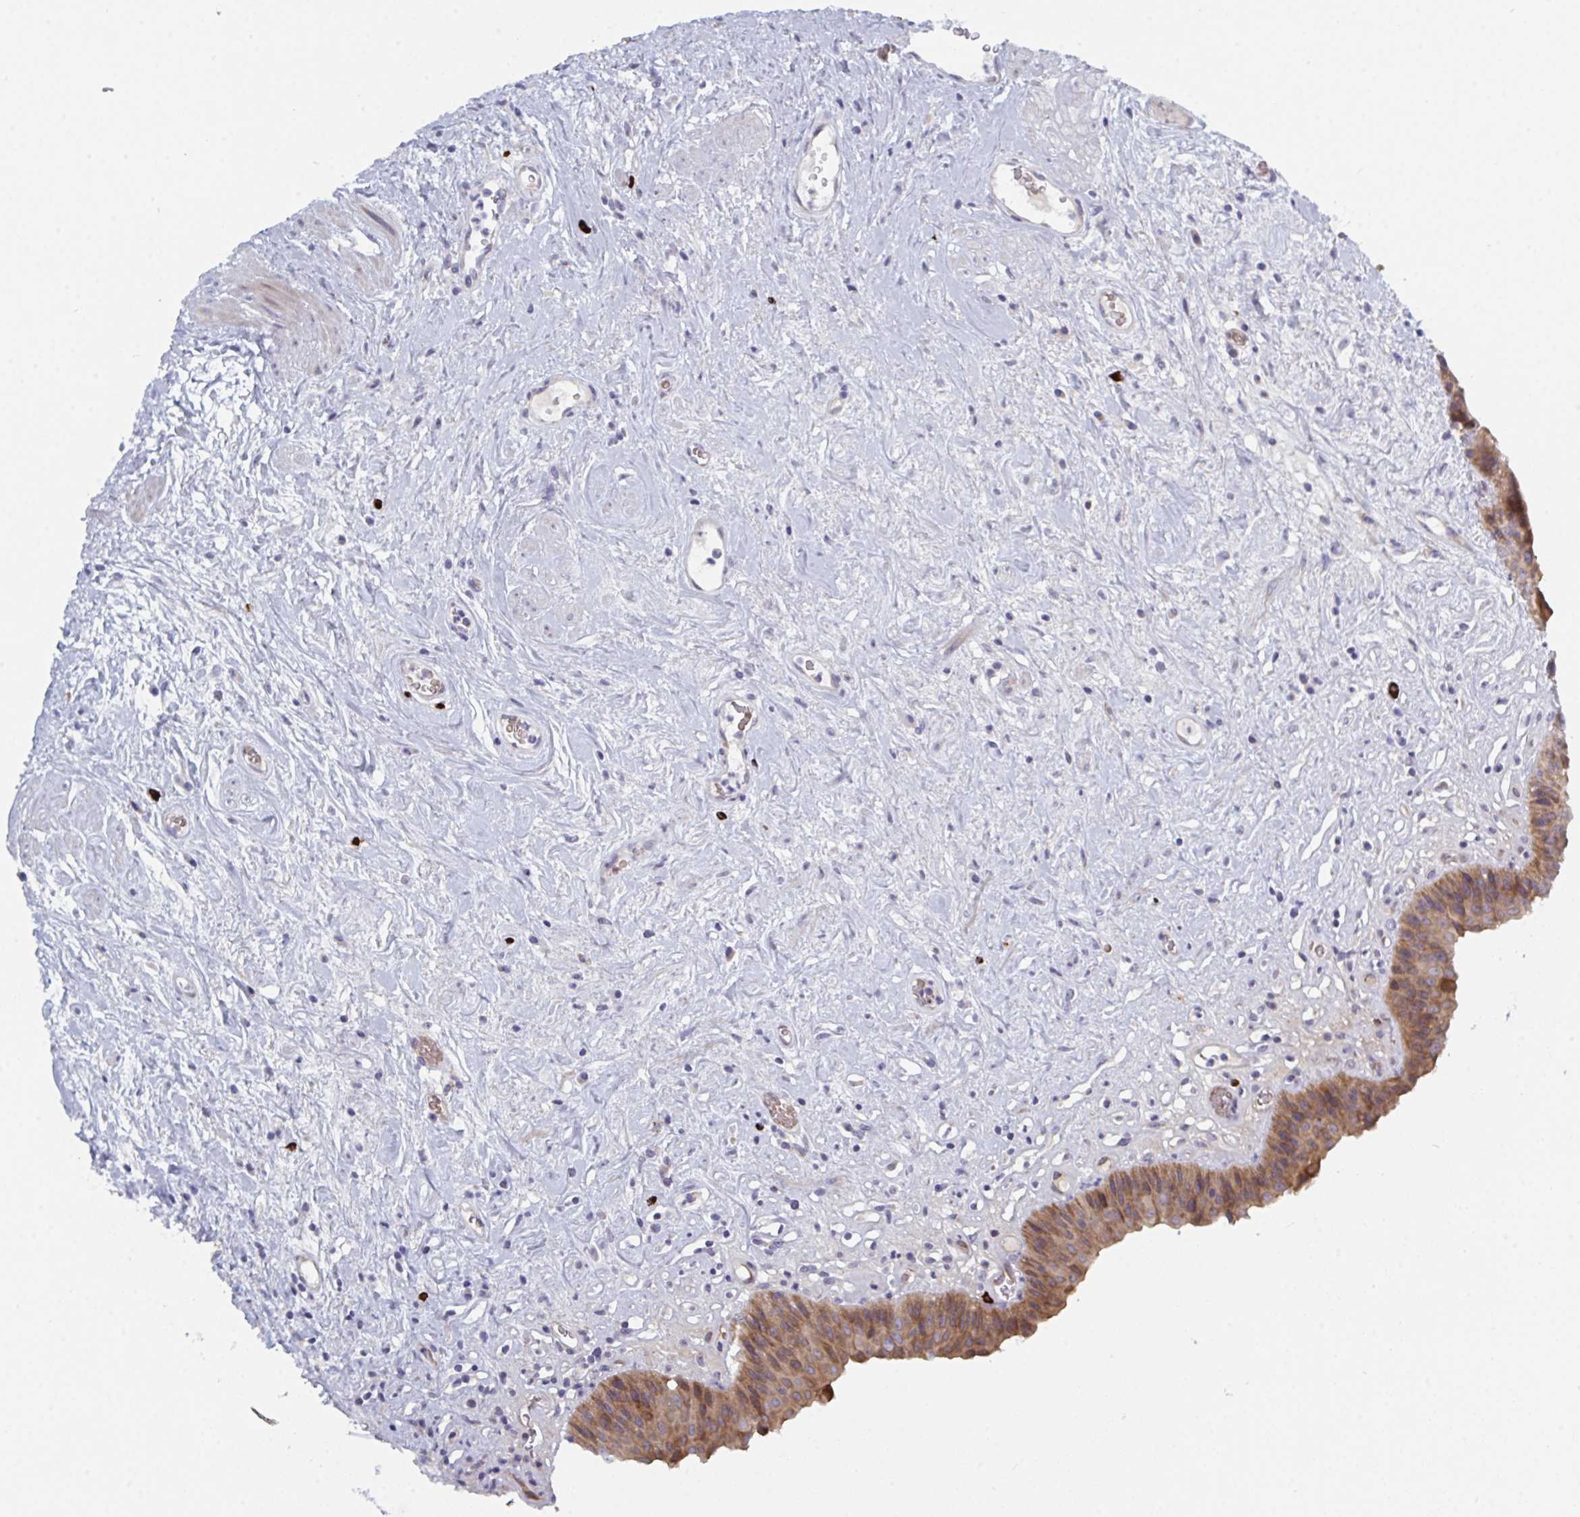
{"staining": {"intensity": "moderate", "quantity": "25%-75%", "location": "cytoplasmic/membranous"}, "tissue": "urinary bladder", "cell_type": "Urothelial cells", "image_type": "normal", "snomed": [{"axis": "morphology", "description": "Normal tissue, NOS"}, {"axis": "topography", "description": "Urinary bladder"}], "caption": "Urothelial cells reveal medium levels of moderate cytoplasmic/membranous staining in approximately 25%-75% of cells in benign urinary bladder. The staining is performed using DAB brown chromogen to label protein expression. The nuclei are counter-stained blue using hematoxylin.", "gene": "ZNF684", "patient": {"sex": "female", "age": 56}}